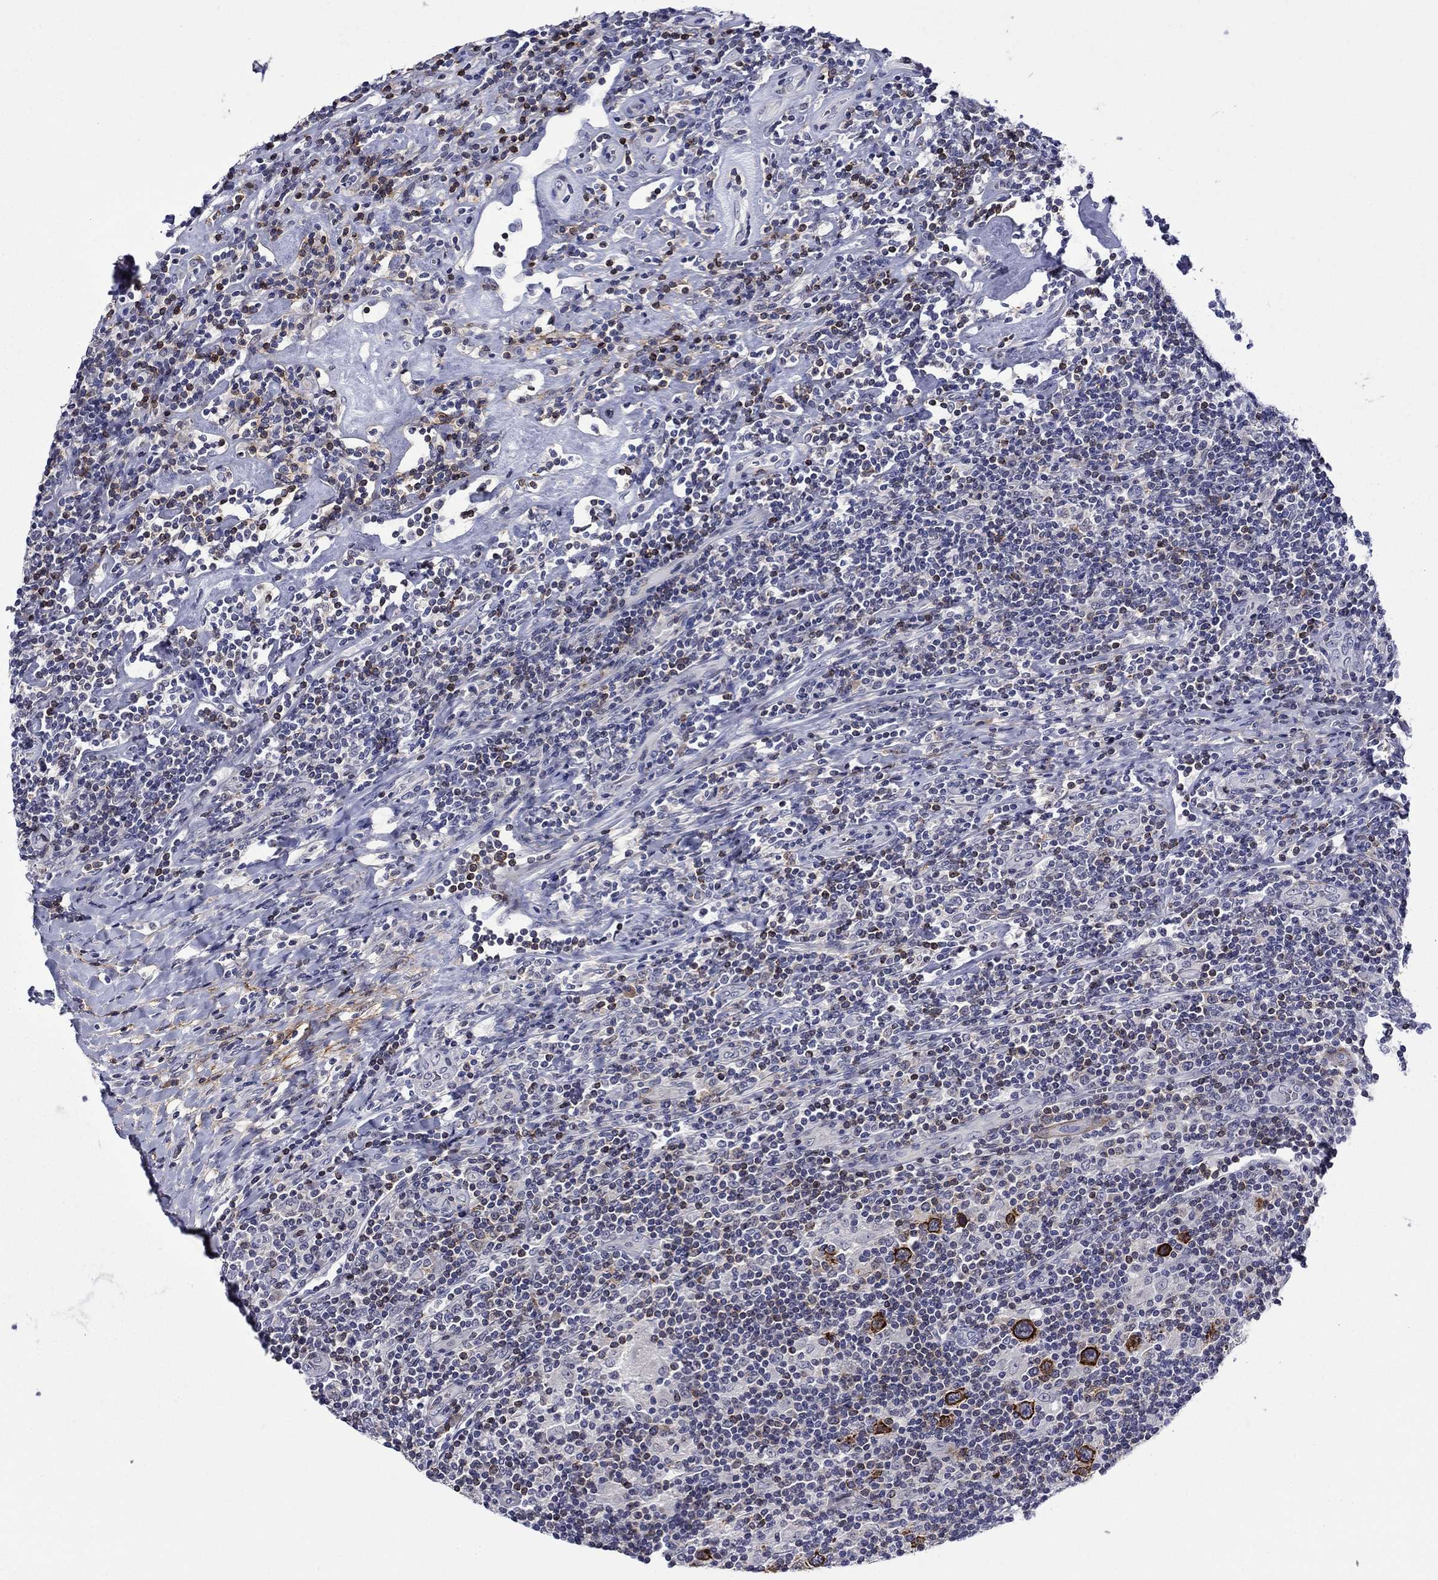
{"staining": {"intensity": "strong", "quantity": ">75%", "location": "cytoplasmic/membranous"}, "tissue": "lymphoma", "cell_type": "Tumor cells", "image_type": "cancer", "snomed": [{"axis": "morphology", "description": "Hodgkin's disease, NOS"}, {"axis": "topography", "description": "Lymph node"}], "caption": "Immunohistochemistry of human Hodgkin's disease exhibits high levels of strong cytoplasmic/membranous positivity in approximately >75% of tumor cells.", "gene": "LMO7", "patient": {"sex": "male", "age": 40}}